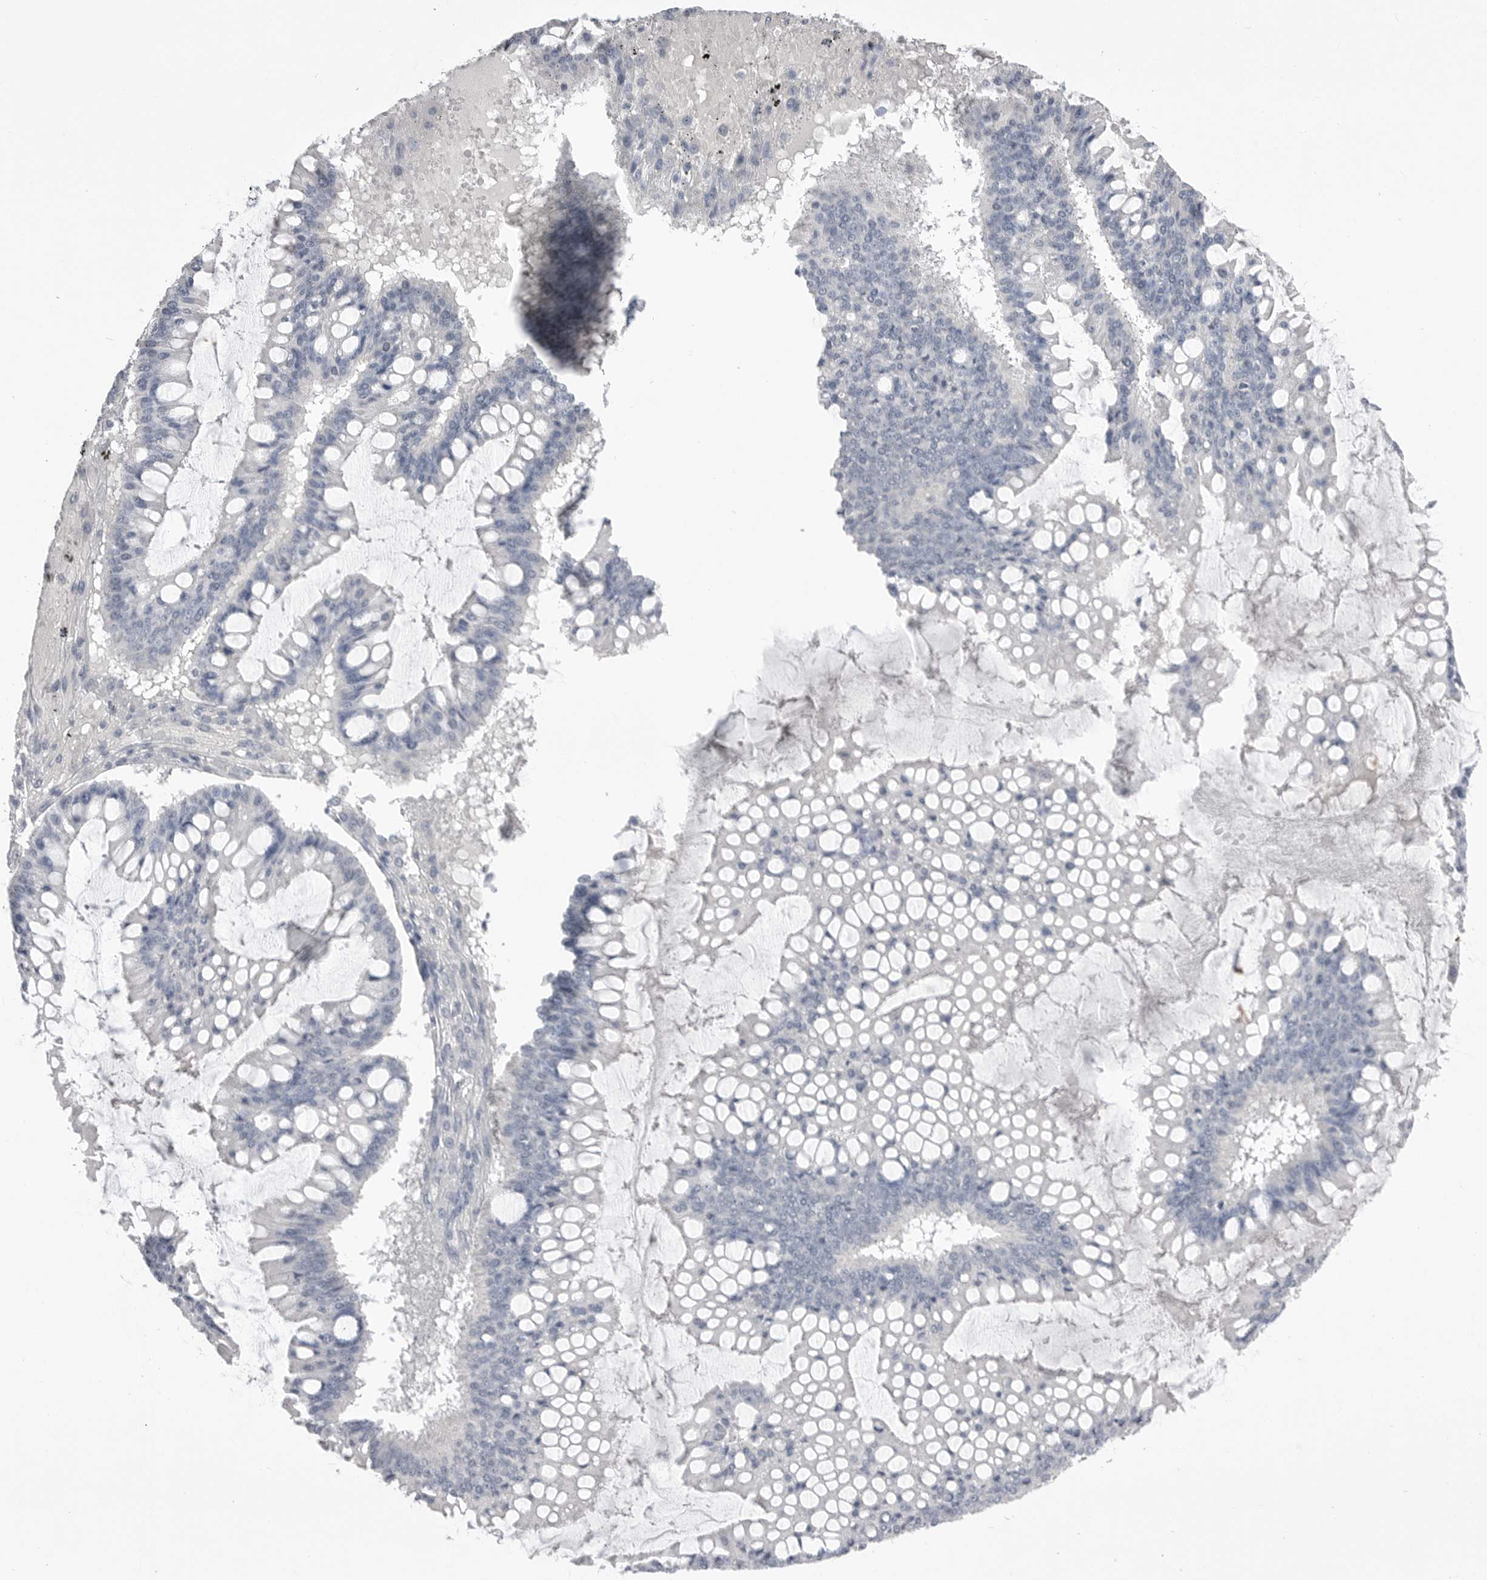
{"staining": {"intensity": "negative", "quantity": "none", "location": "none"}, "tissue": "ovarian cancer", "cell_type": "Tumor cells", "image_type": "cancer", "snomed": [{"axis": "morphology", "description": "Cystadenocarcinoma, mucinous, NOS"}, {"axis": "topography", "description": "Ovary"}], "caption": "The immunohistochemistry (IHC) micrograph has no significant staining in tumor cells of ovarian mucinous cystadenocarcinoma tissue.", "gene": "CPB1", "patient": {"sex": "female", "age": 73}}